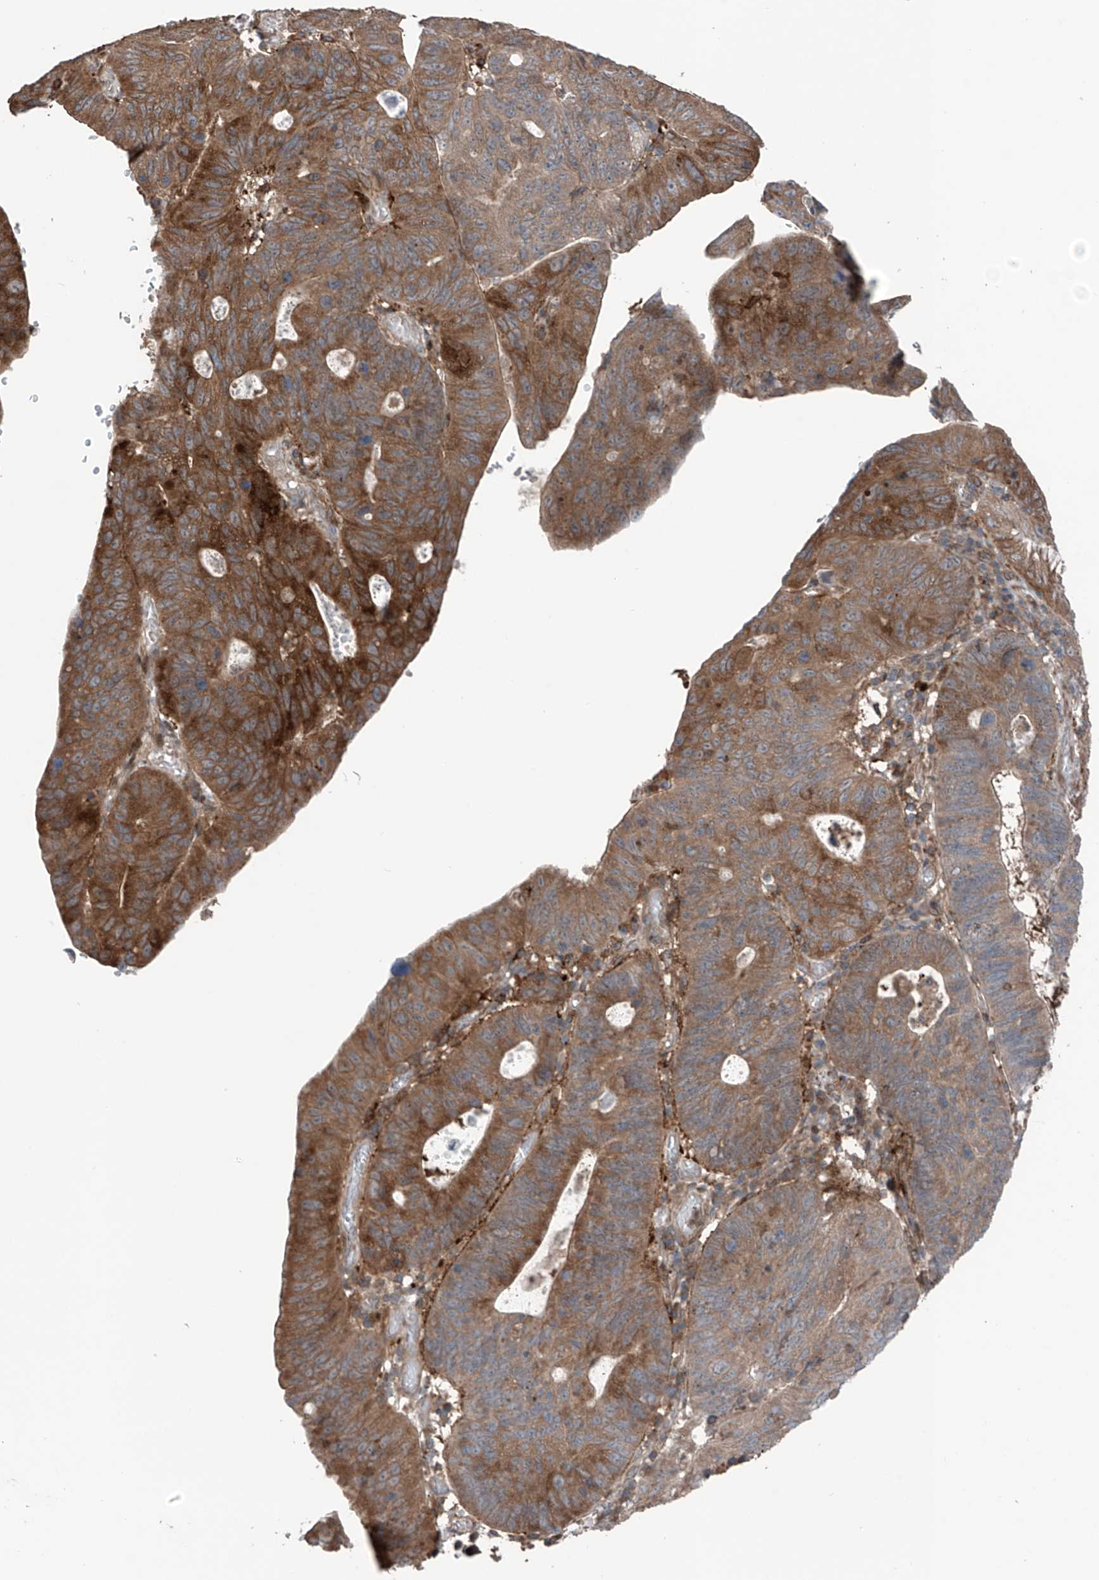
{"staining": {"intensity": "moderate", "quantity": ">75%", "location": "cytoplasmic/membranous"}, "tissue": "stomach cancer", "cell_type": "Tumor cells", "image_type": "cancer", "snomed": [{"axis": "morphology", "description": "Adenocarcinoma, NOS"}, {"axis": "topography", "description": "Stomach"}], "caption": "Immunohistochemistry (IHC) (DAB (3,3'-diaminobenzidine)) staining of human stomach cancer (adenocarcinoma) demonstrates moderate cytoplasmic/membranous protein expression in approximately >75% of tumor cells. (Stains: DAB in brown, nuclei in blue, Microscopy: brightfield microscopy at high magnification).", "gene": "SAMD3", "patient": {"sex": "male", "age": 59}}